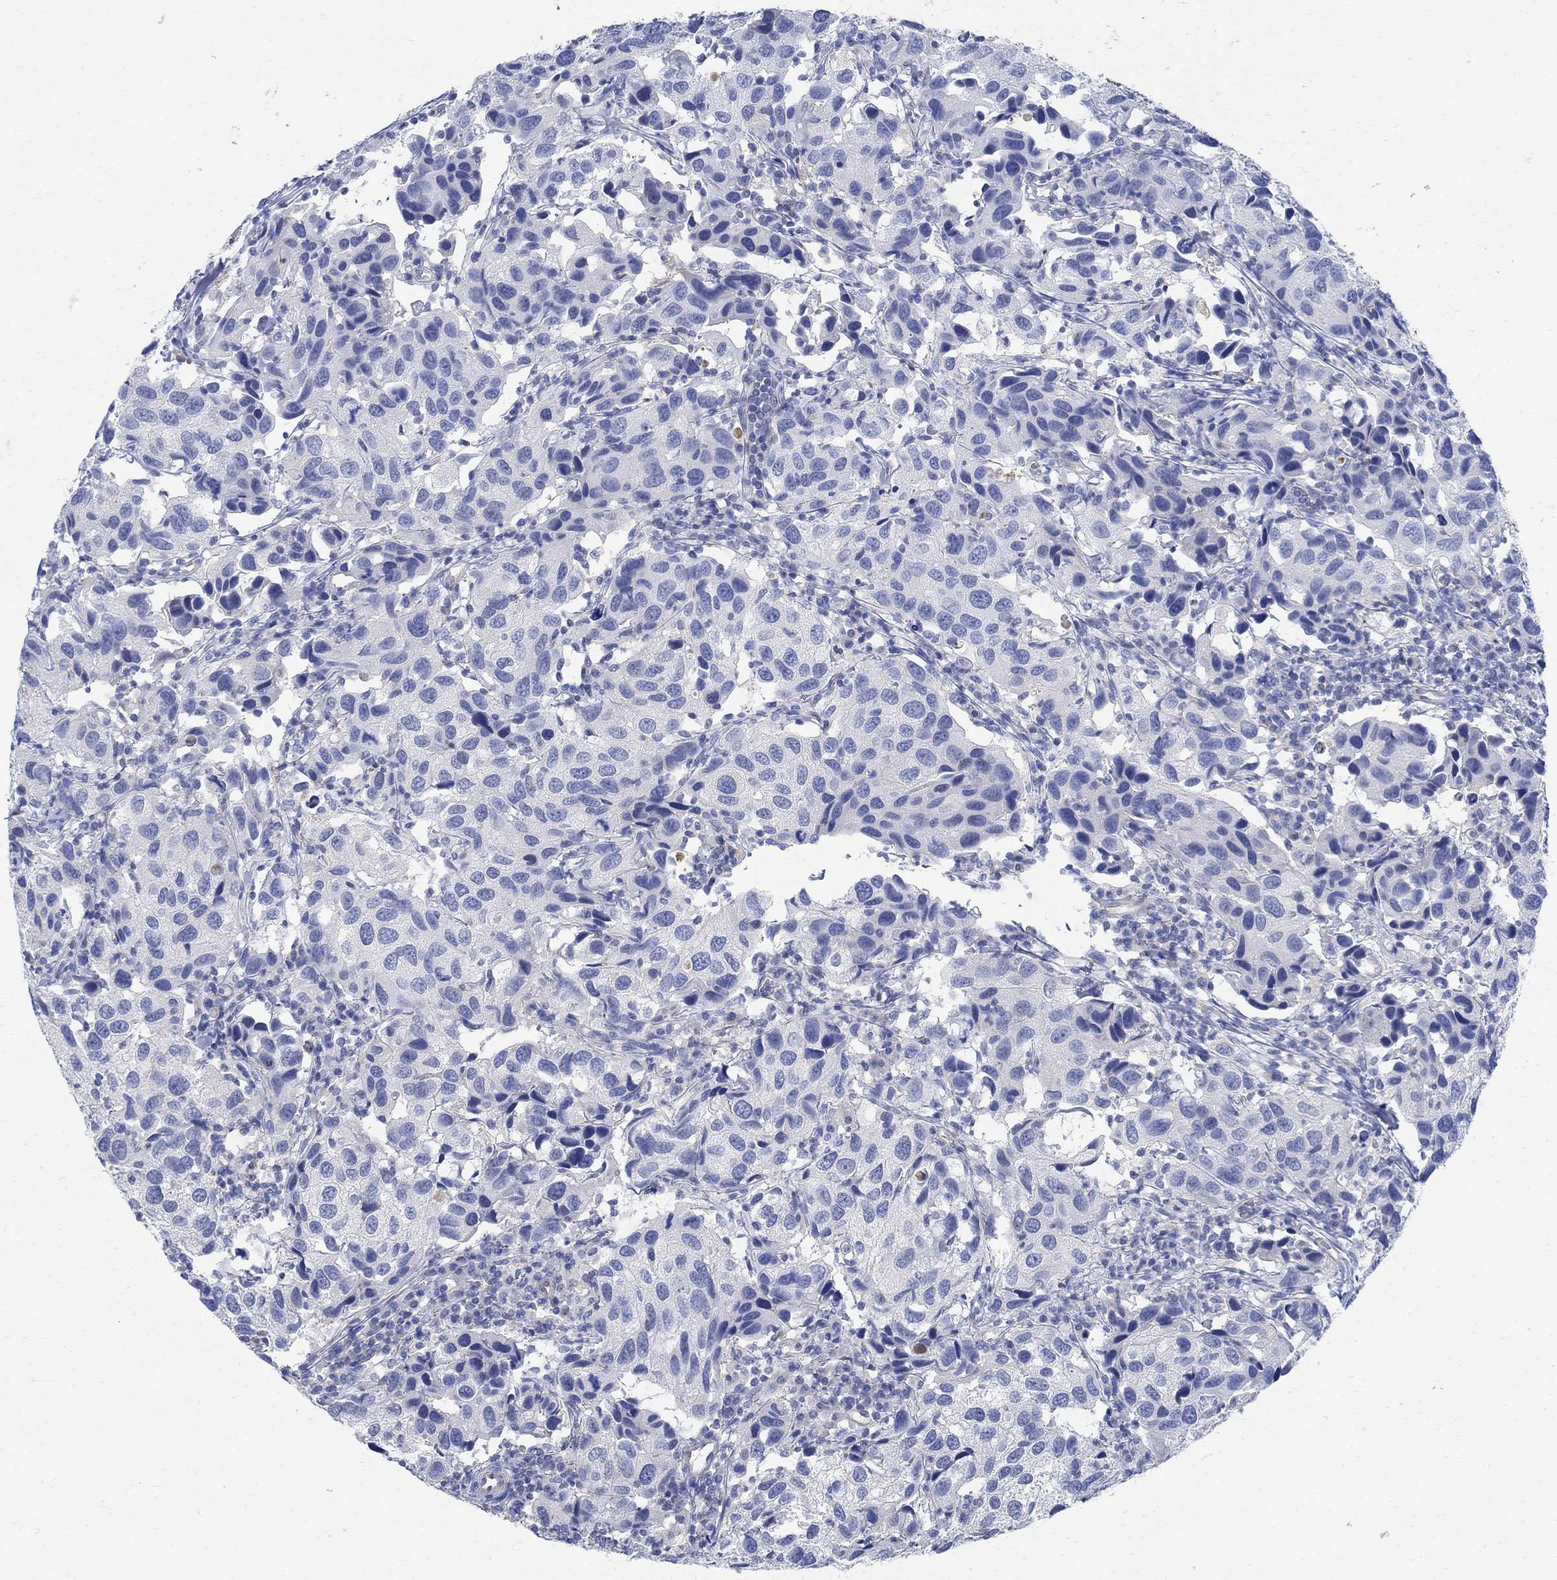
{"staining": {"intensity": "negative", "quantity": "none", "location": "none"}, "tissue": "urothelial cancer", "cell_type": "Tumor cells", "image_type": "cancer", "snomed": [{"axis": "morphology", "description": "Urothelial carcinoma, High grade"}, {"axis": "topography", "description": "Urinary bladder"}], "caption": "The IHC photomicrograph has no significant expression in tumor cells of urothelial carcinoma (high-grade) tissue. Nuclei are stained in blue.", "gene": "PHF21B", "patient": {"sex": "male", "age": 79}}